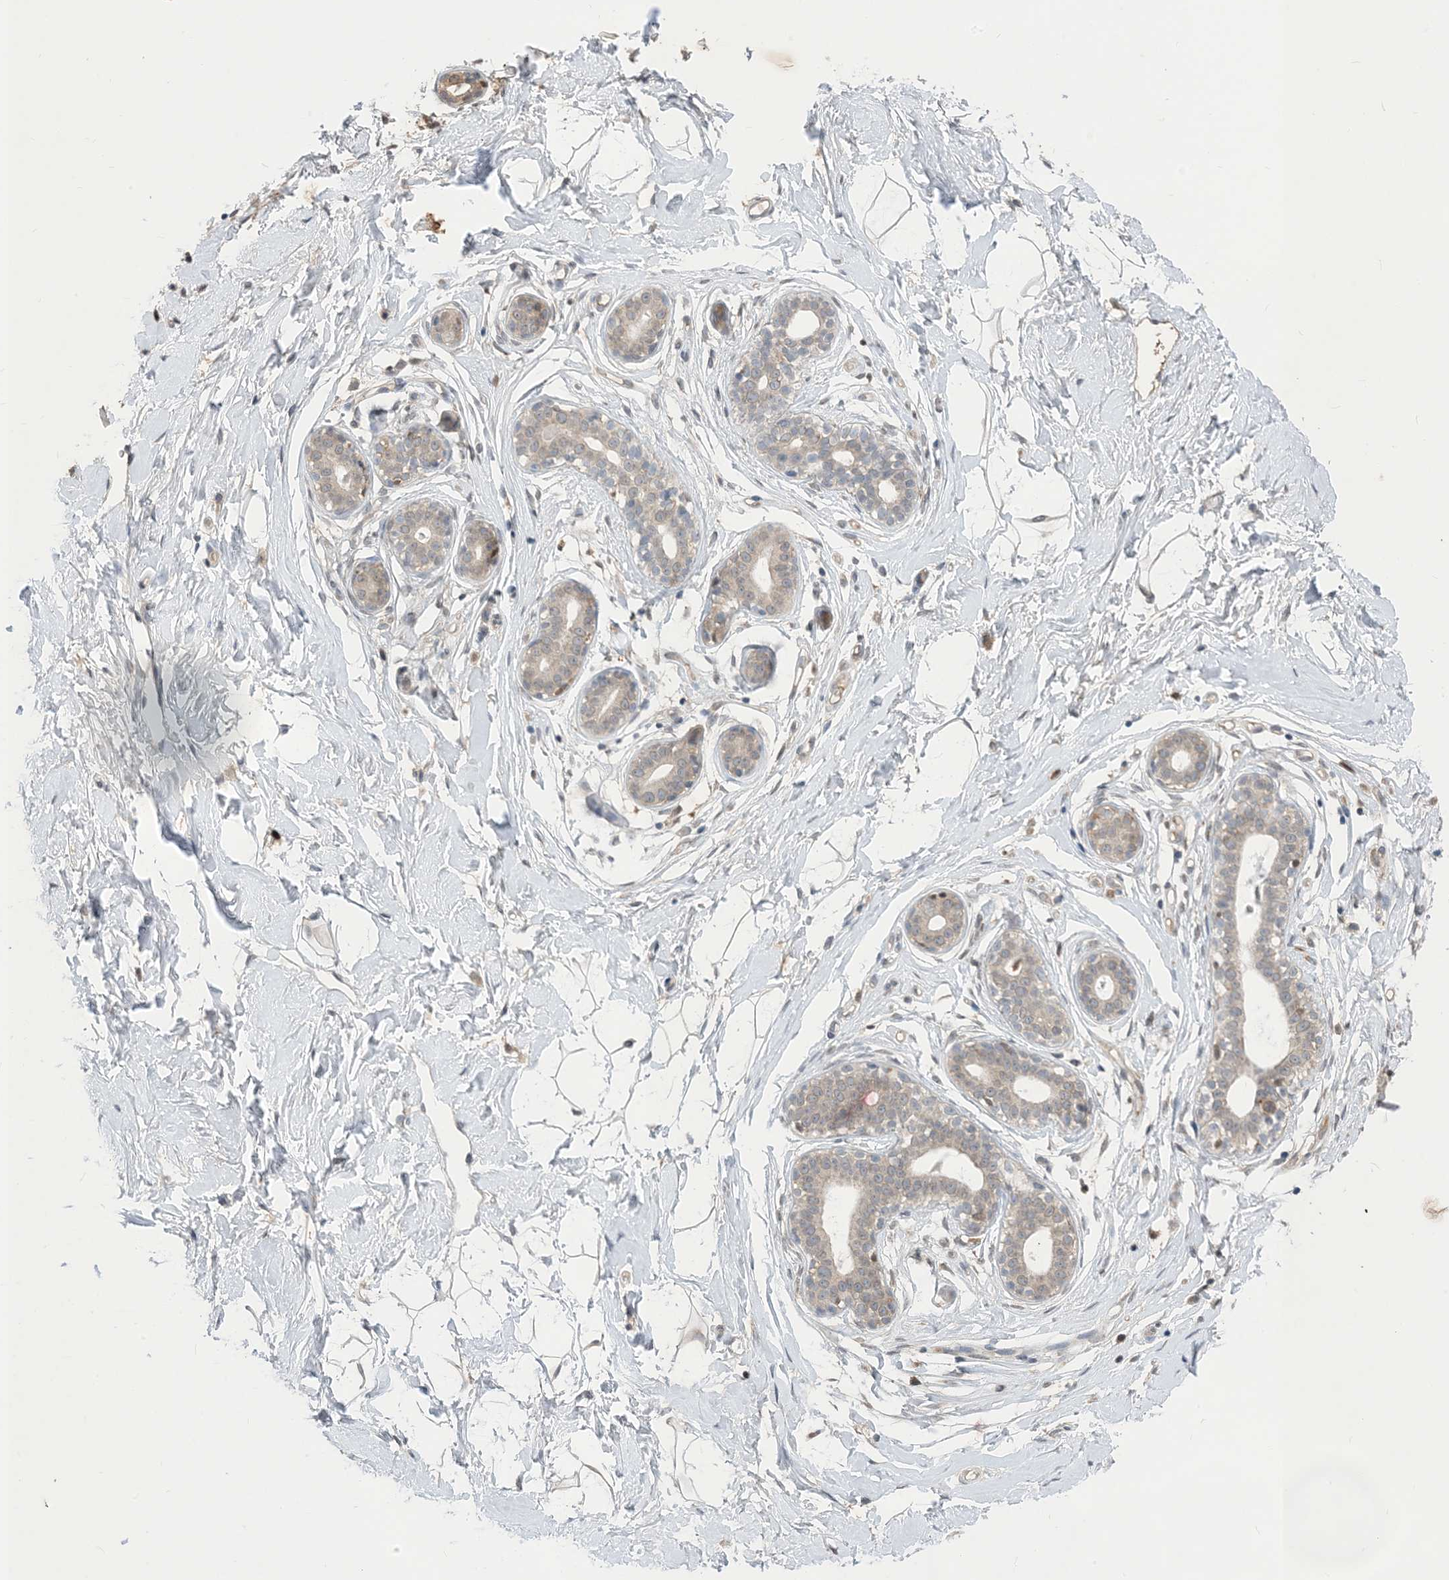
{"staining": {"intensity": "weak", "quantity": "25%-75%", "location": "cytoplasmic/membranous"}, "tissue": "breast", "cell_type": "Adipocytes", "image_type": "normal", "snomed": [{"axis": "morphology", "description": "Normal tissue, NOS"}, {"axis": "morphology", "description": "Adenoma, NOS"}, {"axis": "topography", "description": "Breast"}], "caption": "A photomicrograph showing weak cytoplasmic/membranous staining in about 25%-75% of adipocytes in benign breast, as visualized by brown immunohistochemical staining.", "gene": "NAGK", "patient": {"sex": "female", "age": 23}}